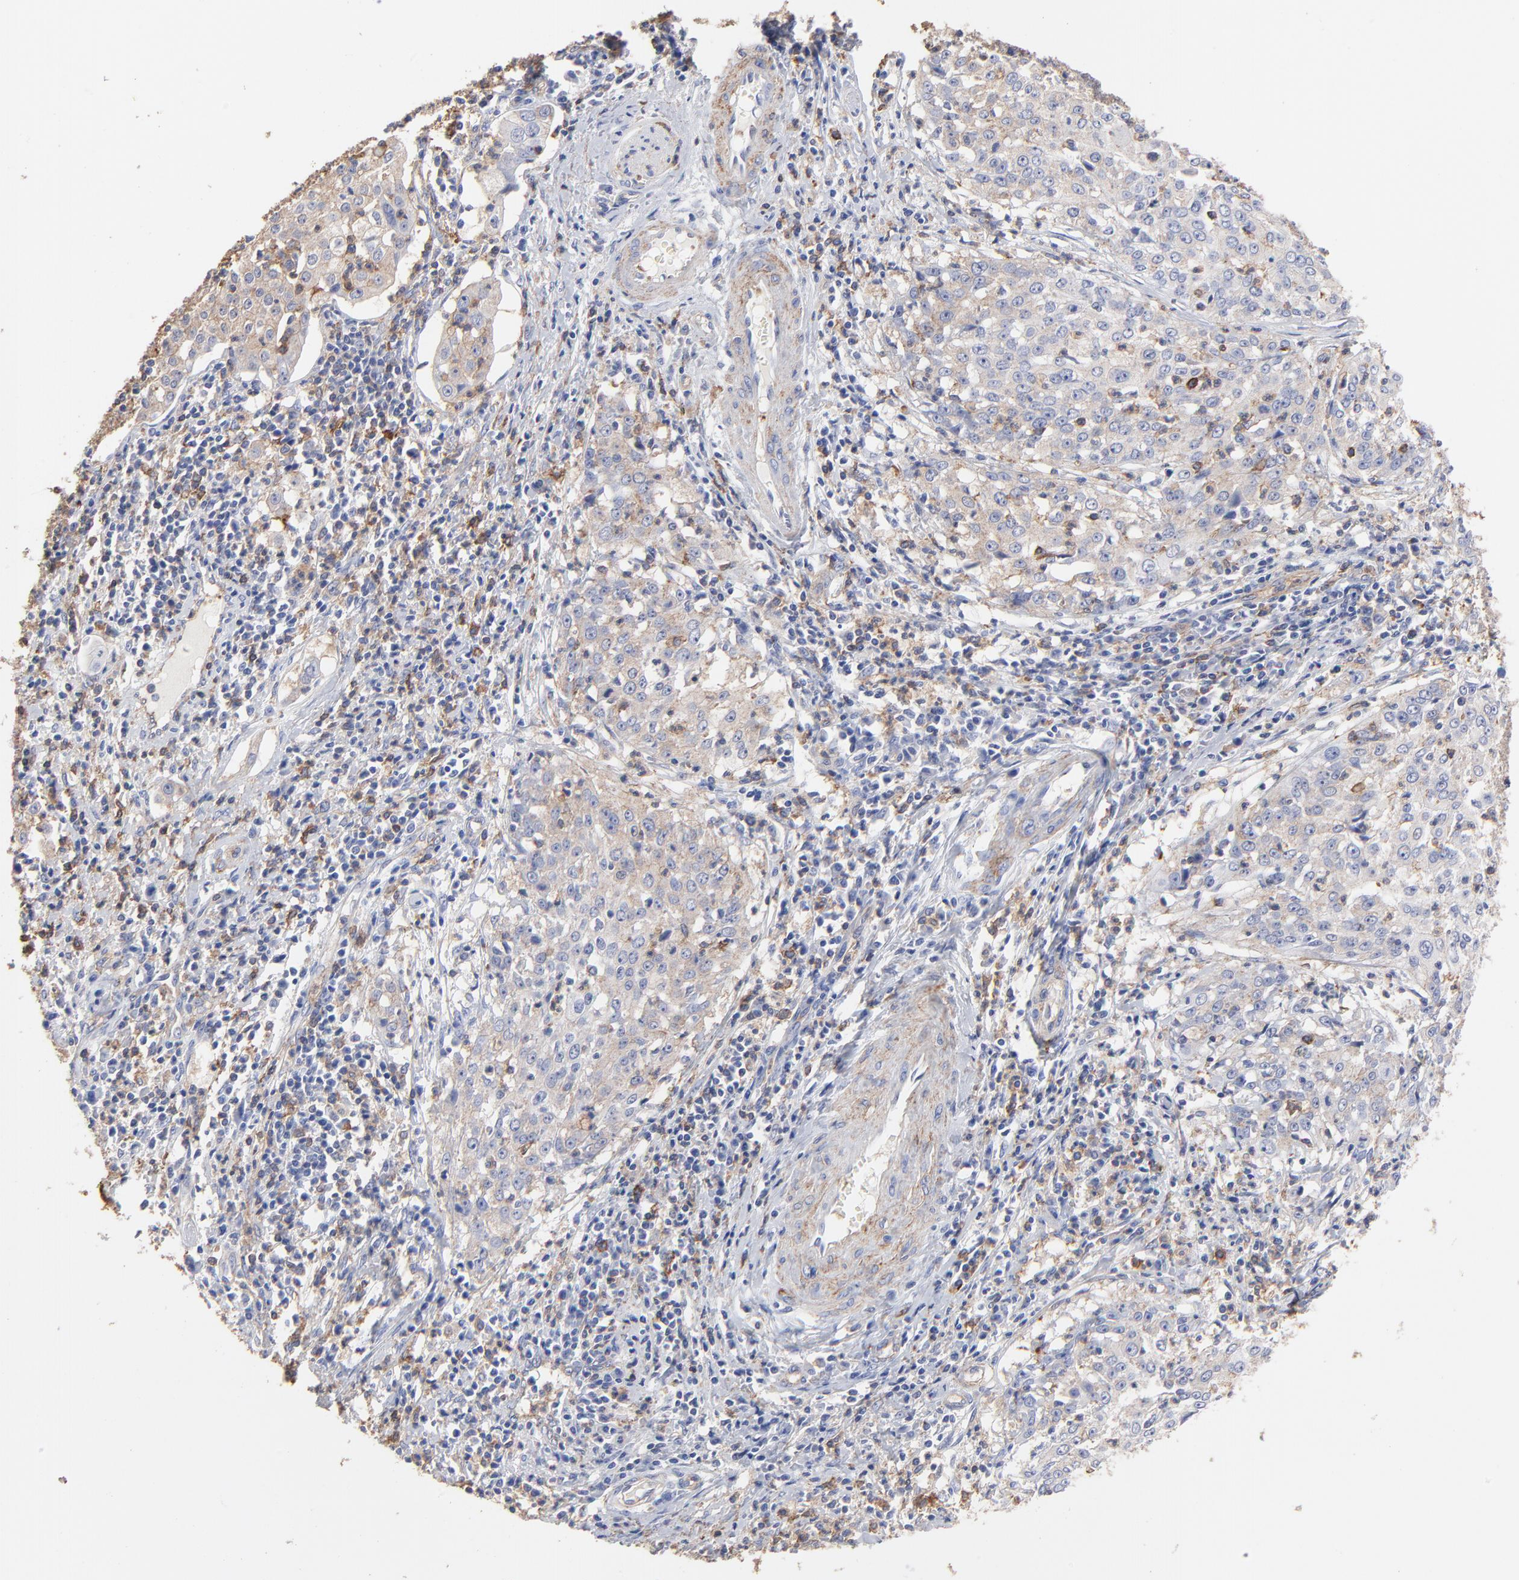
{"staining": {"intensity": "weak", "quantity": "25%-75%", "location": "cytoplasmic/membranous"}, "tissue": "cervical cancer", "cell_type": "Tumor cells", "image_type": "cancer", "snomed": [{"axis": "morphology", "description": "Squamous cell carcinoma, NOS"}, {"axis": "topography", "description": "Cervix"}], "caption": "This photomicrograph reveals immunohistochemistry staining of squamous cell carcinoma (cervical), with low weak cytoplasmic/membranous positivity in approximately 25%-75% of tumor cells.", "gene": "ASL", "patient": {"sex": "female", "age": 39}}